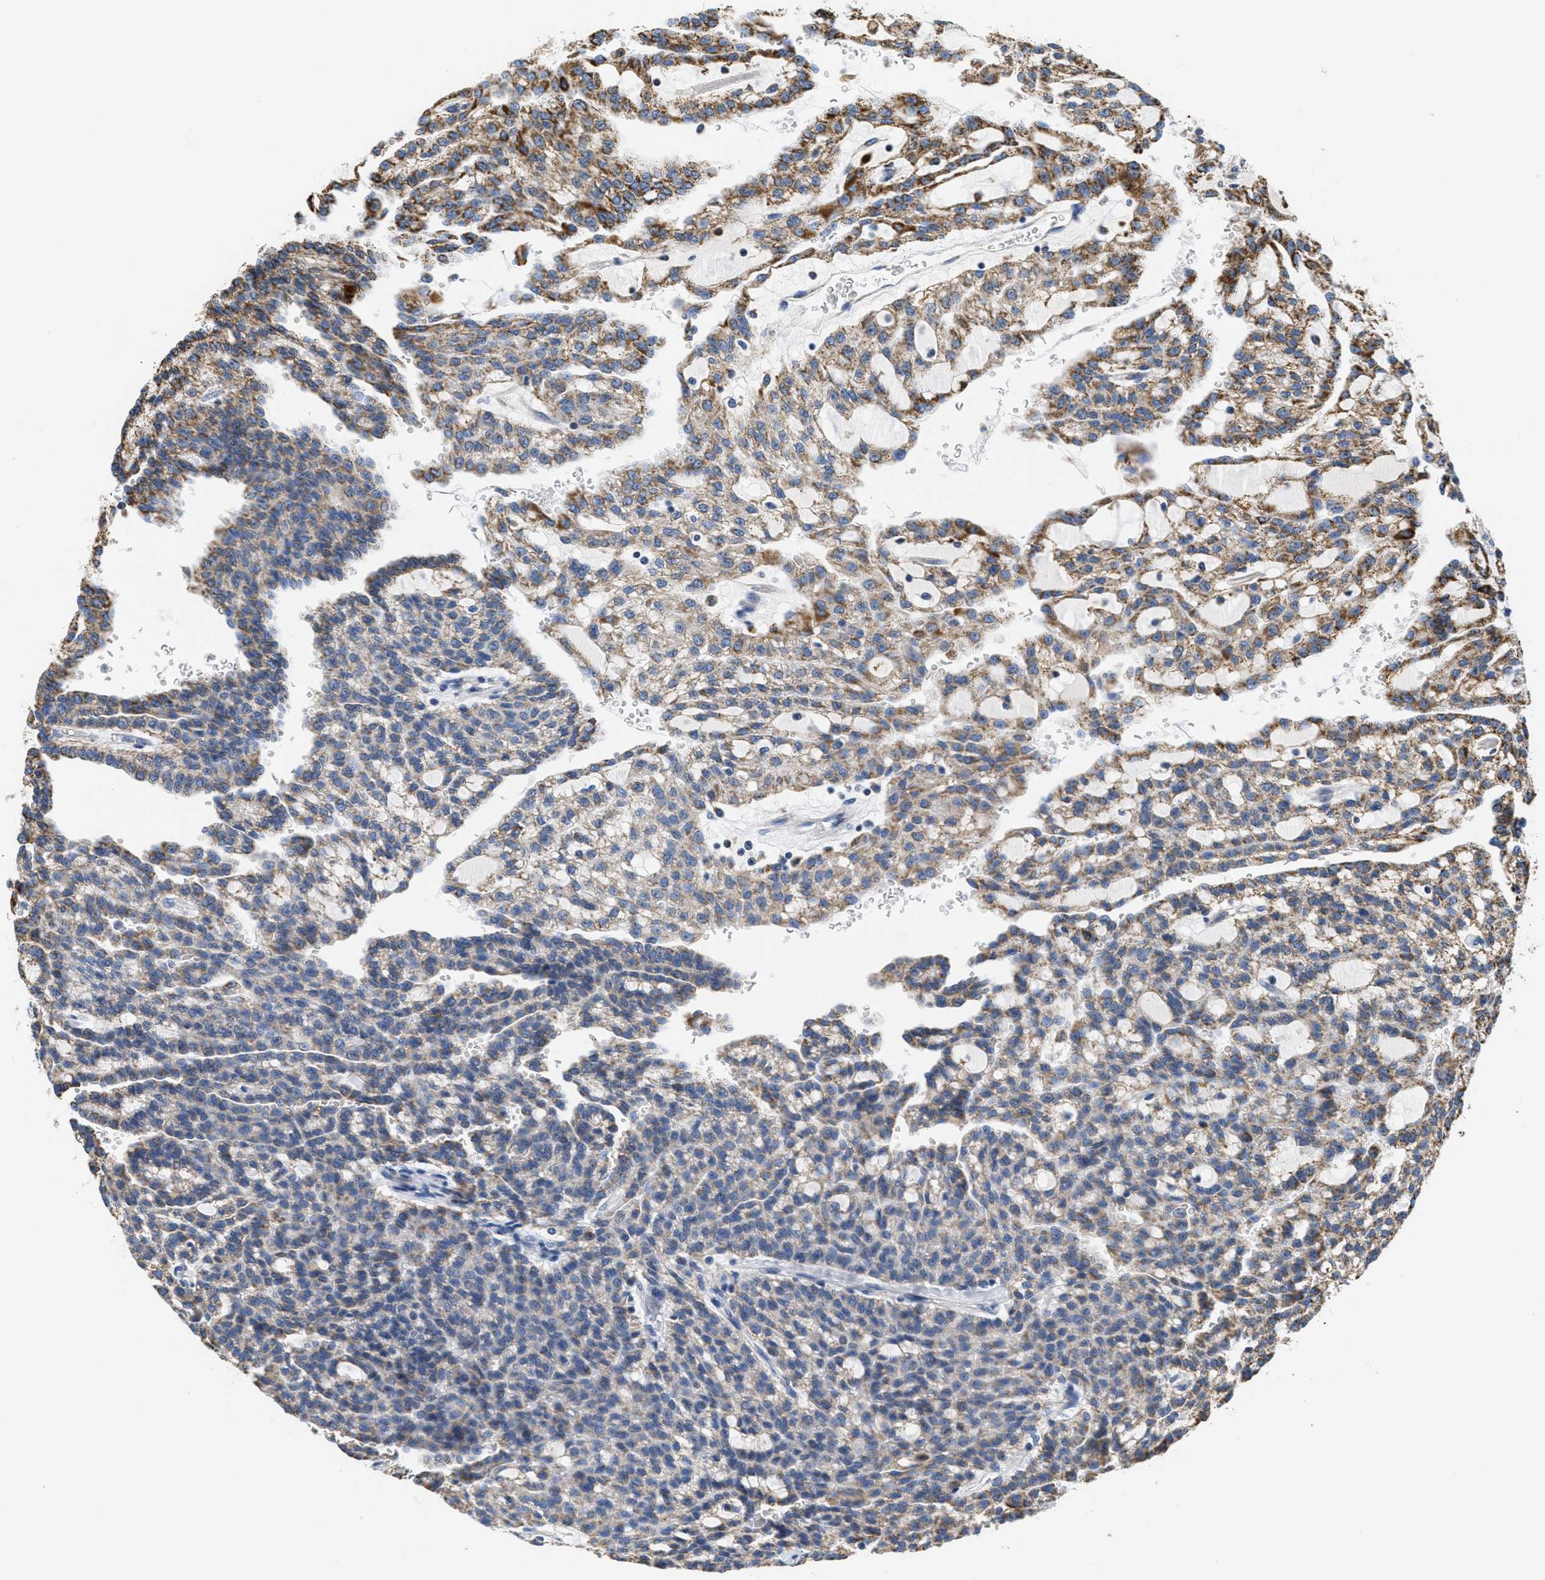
{"staining": {"intensity": "moderate", "quantity": "25%-75%", "location": "cytoplasmic/membranous"}, "tissue": "renal cancer", "cell_type": "Tumor cells", "image_type": "cancer", "snomed": [{"axis": "morphology", "description": "Adenocarcinoma, NOS"}, {"axis": "topography", "description": "Kidney"}], "caption": "About 25%-75% of tumor cells in human renal cancer (adenocarcinoma) show moderate cytoplasmic/membranous protein positivity as visualized by brown immunohistochemical staining.", "gene": "KCNJ5", "patient": {"sex": "male", "age": 63}}